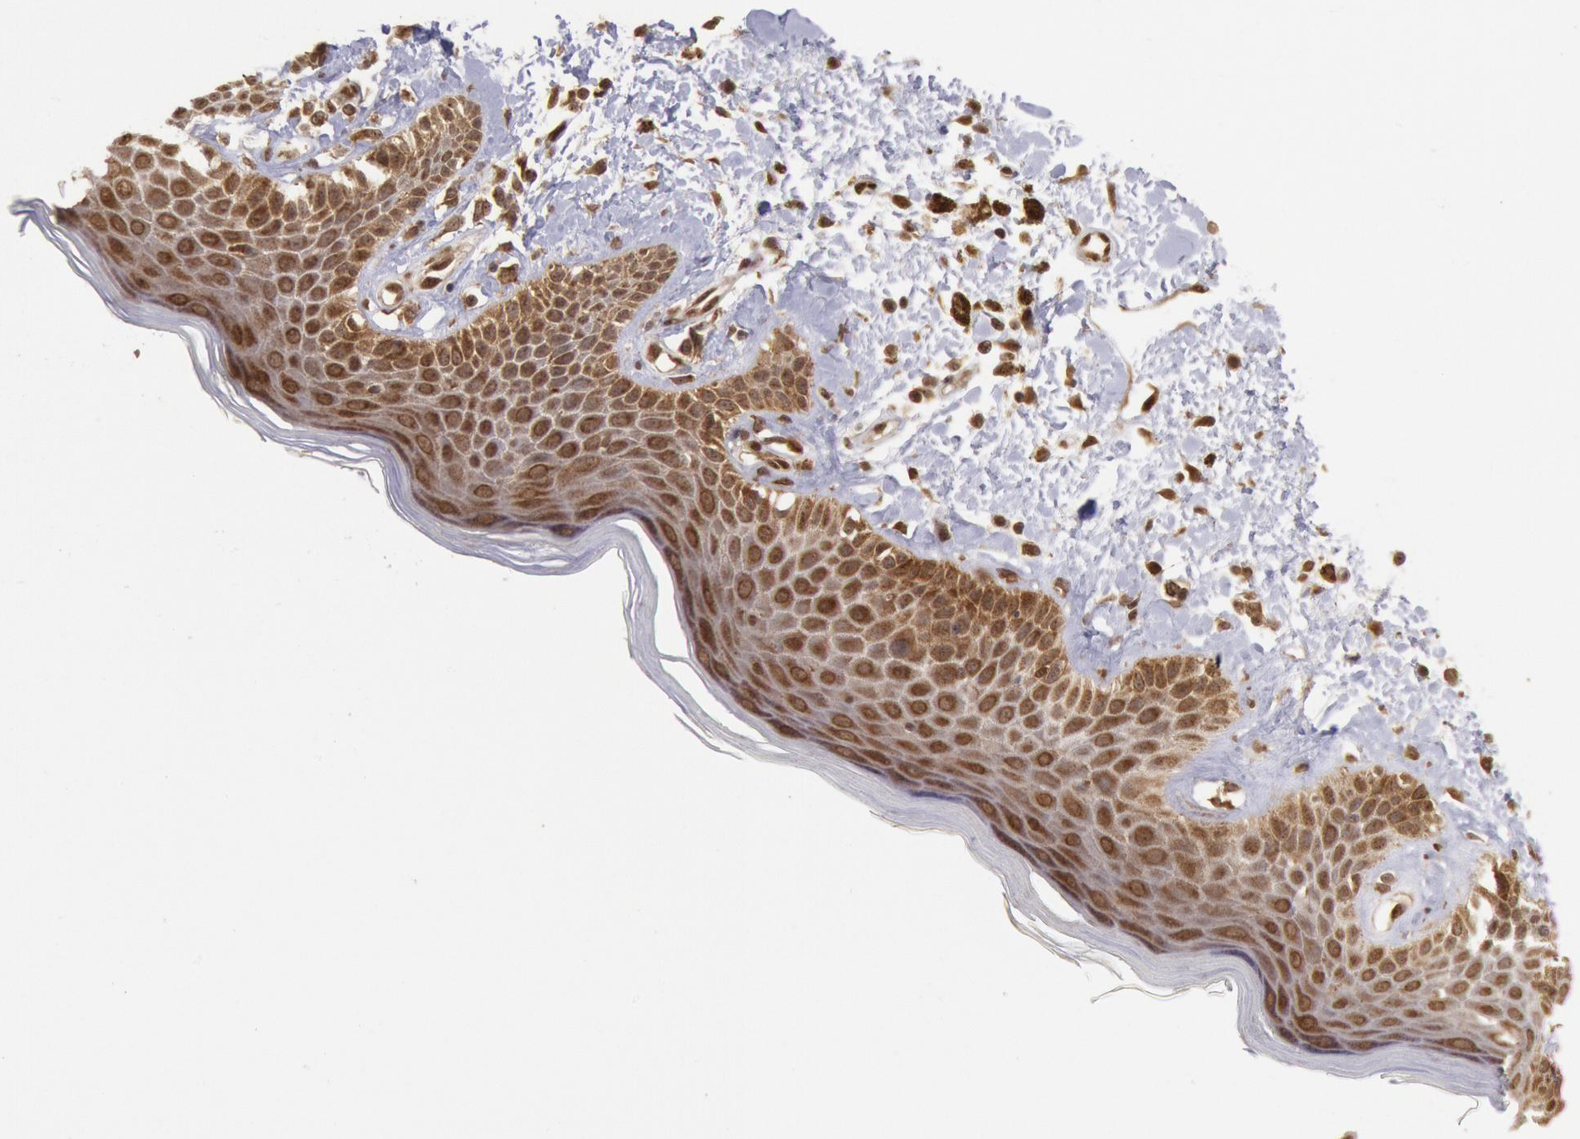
{"staining": {"intensity": "moderate", "quantity": ">75%", "location": "cytoplasmic/membranous"}, "tissue": "skin", "cell_type": "Epidermal cells", "image_type": "normal", "snomed": [{"axis": "morphology", "description": "Normal tissue, NOS"}, {"axis": "topography", "description": "Anal"}], "caption": "A histopathology image of skin stained for a protein shows moderate cytoplasmic/membranous brown staining in epidermal cells.", "gene": "STX17", "patient": {"sex": "female", "age": 78}}